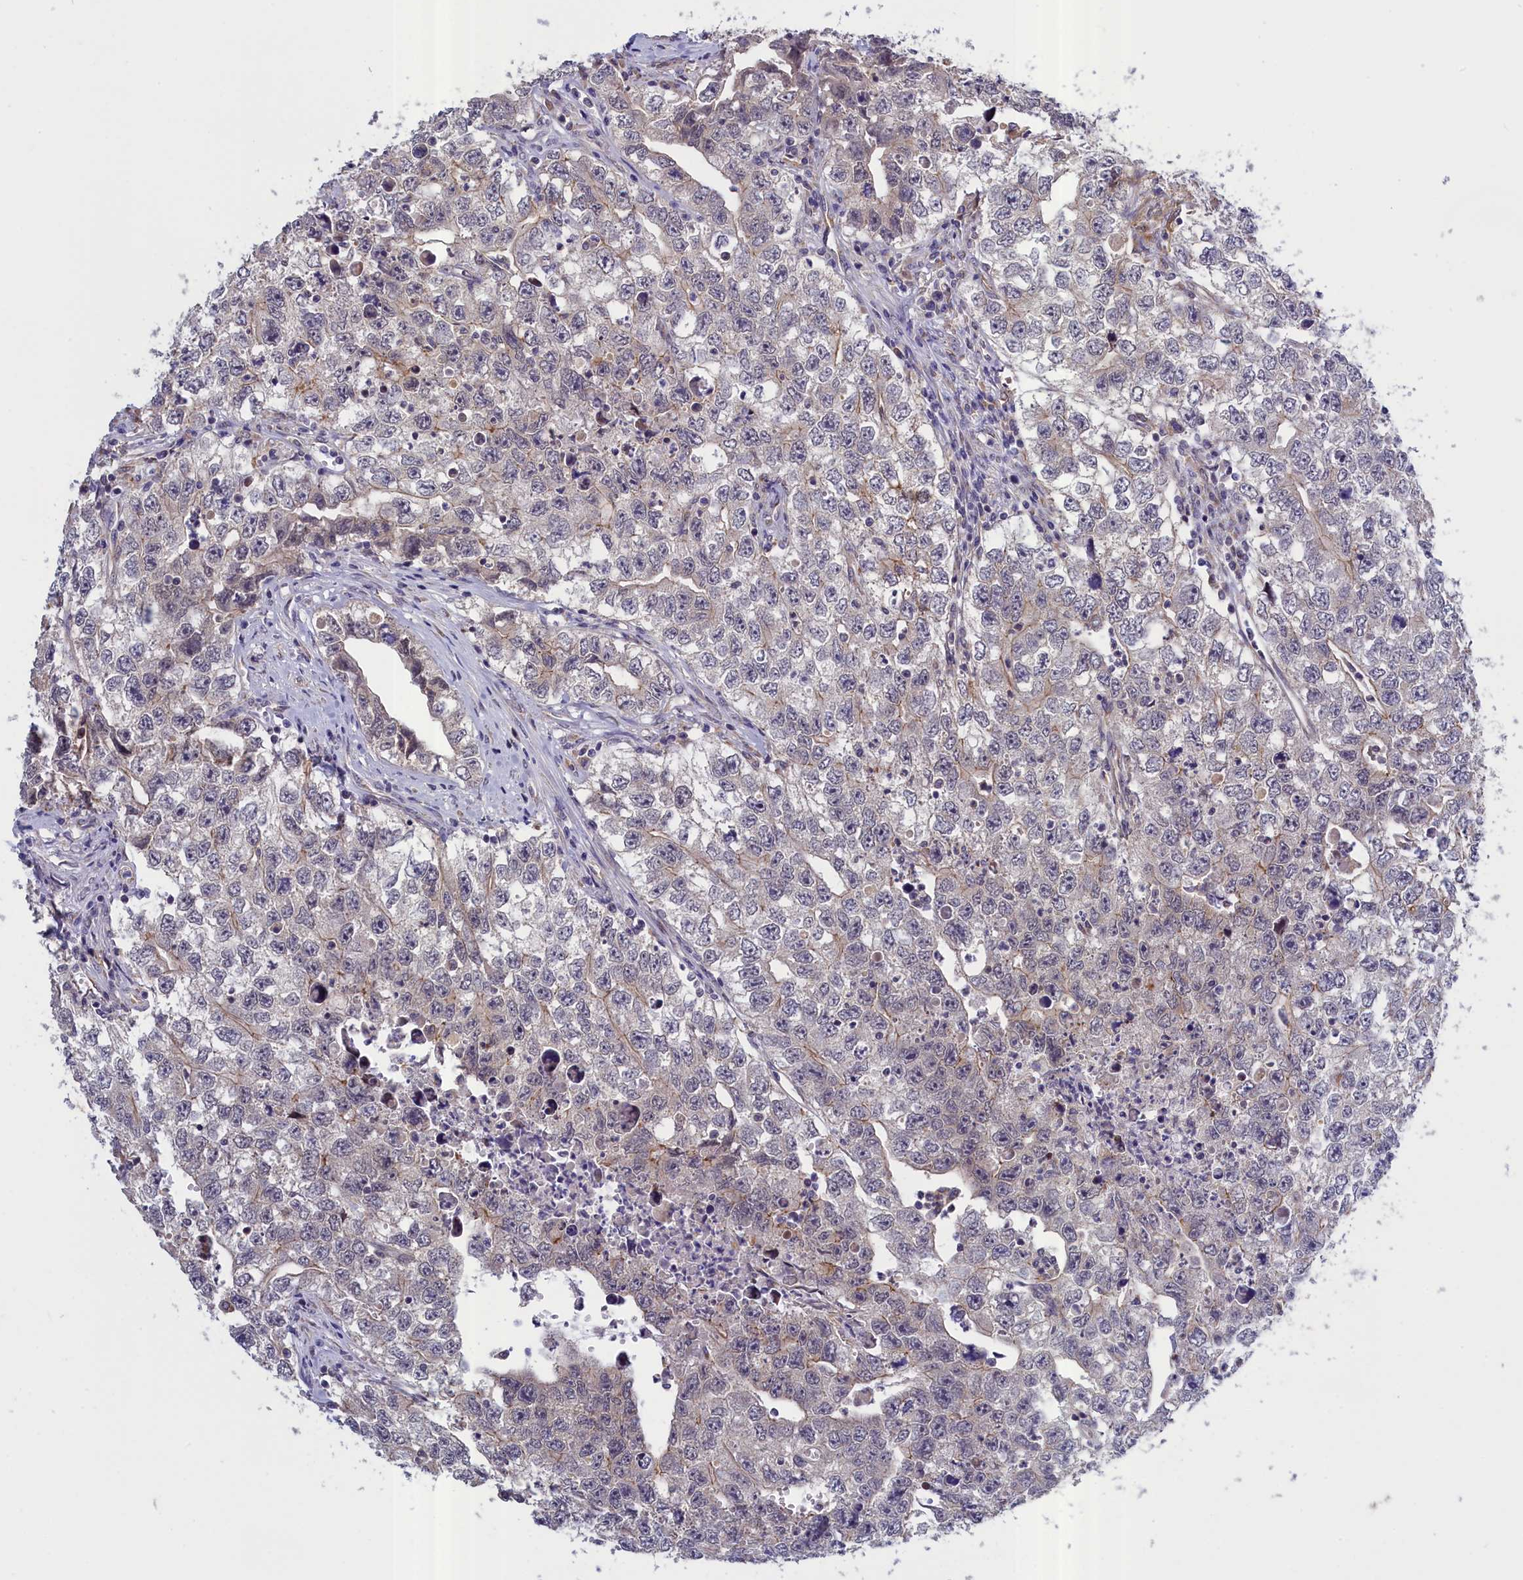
{"staining": {"intensity": "negative", "quantity": "none", "location": "none"}, "tissue": "testis cancer", "cell_type": "Tumor cells", "image_type": "cancer", "snomed": [{"axis": "morphology", "description": "Seminoma, NOS"}, {"axis": "morphology", "description": "Carcinoma, Embryonal, NOS"}, {"axis": "topography", "description": "Testis"}], "caption": "A histopathology image of testis cancer stained for a protein exhibits no brown staining in tumor cells. (Brightfield microscopy of DAB IHC at high magnification).", "gene": "COL19A1", "patient": {"sex": "male", "age": 43}}